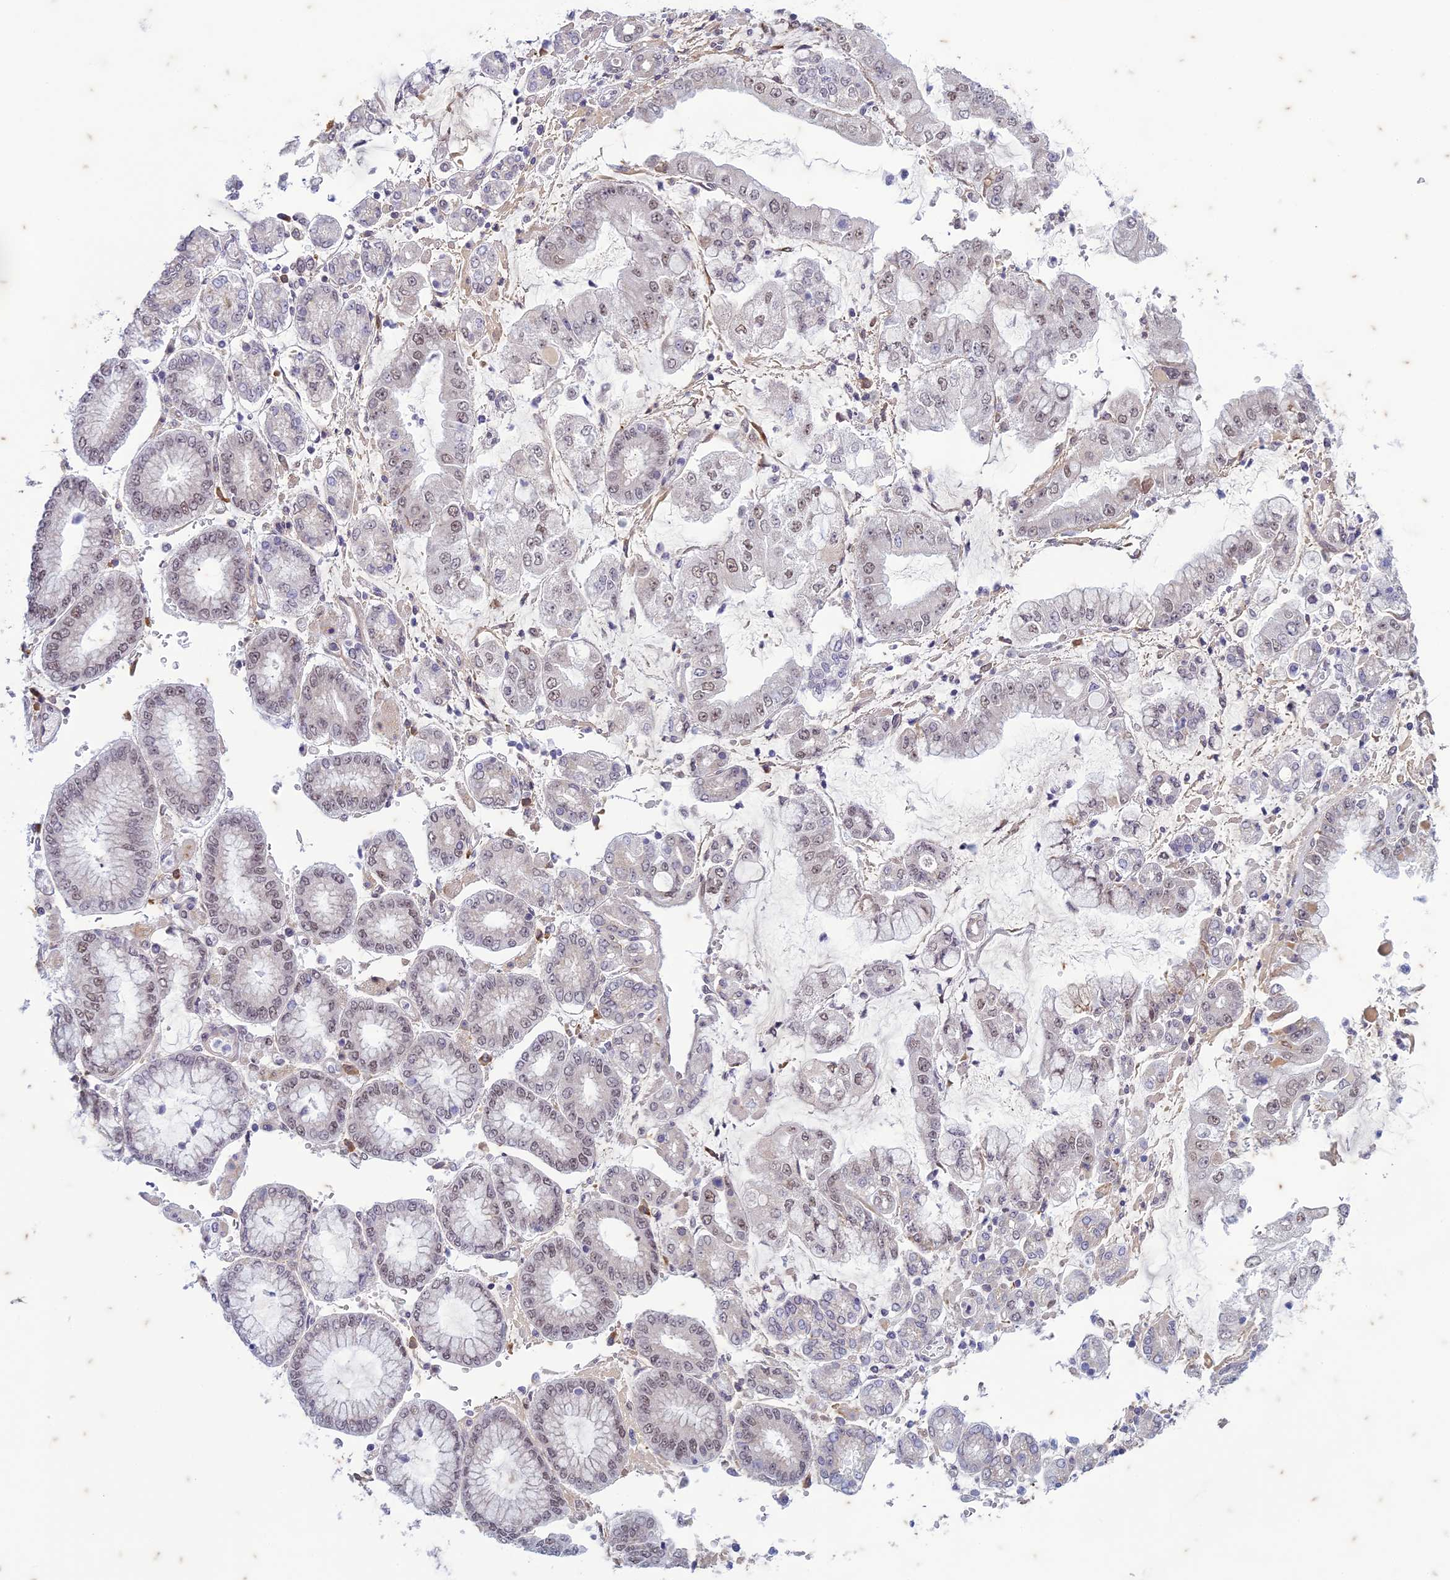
{"staining": {"intensity": "weak", "quantity": "25%-75%", "location": "nuclear"}, "tissue": "stomach cancer", "cell_type": "Tumor cells", "image_type": "cancer", "snomed": [{"axis": "morphology", "description": "Adenocarcinoma, NOS"}, {"axis": "topography", "description": "Stomach"}], "caption": "An IHC histopathology image of neoplastic tissue is shown. Protein staining in brown shows weak nuclear positivity in stomach adenocarcinoma within tumor cells.", "gene": "PABPN1L", "patient": {"sex": "male", "age": 76}}